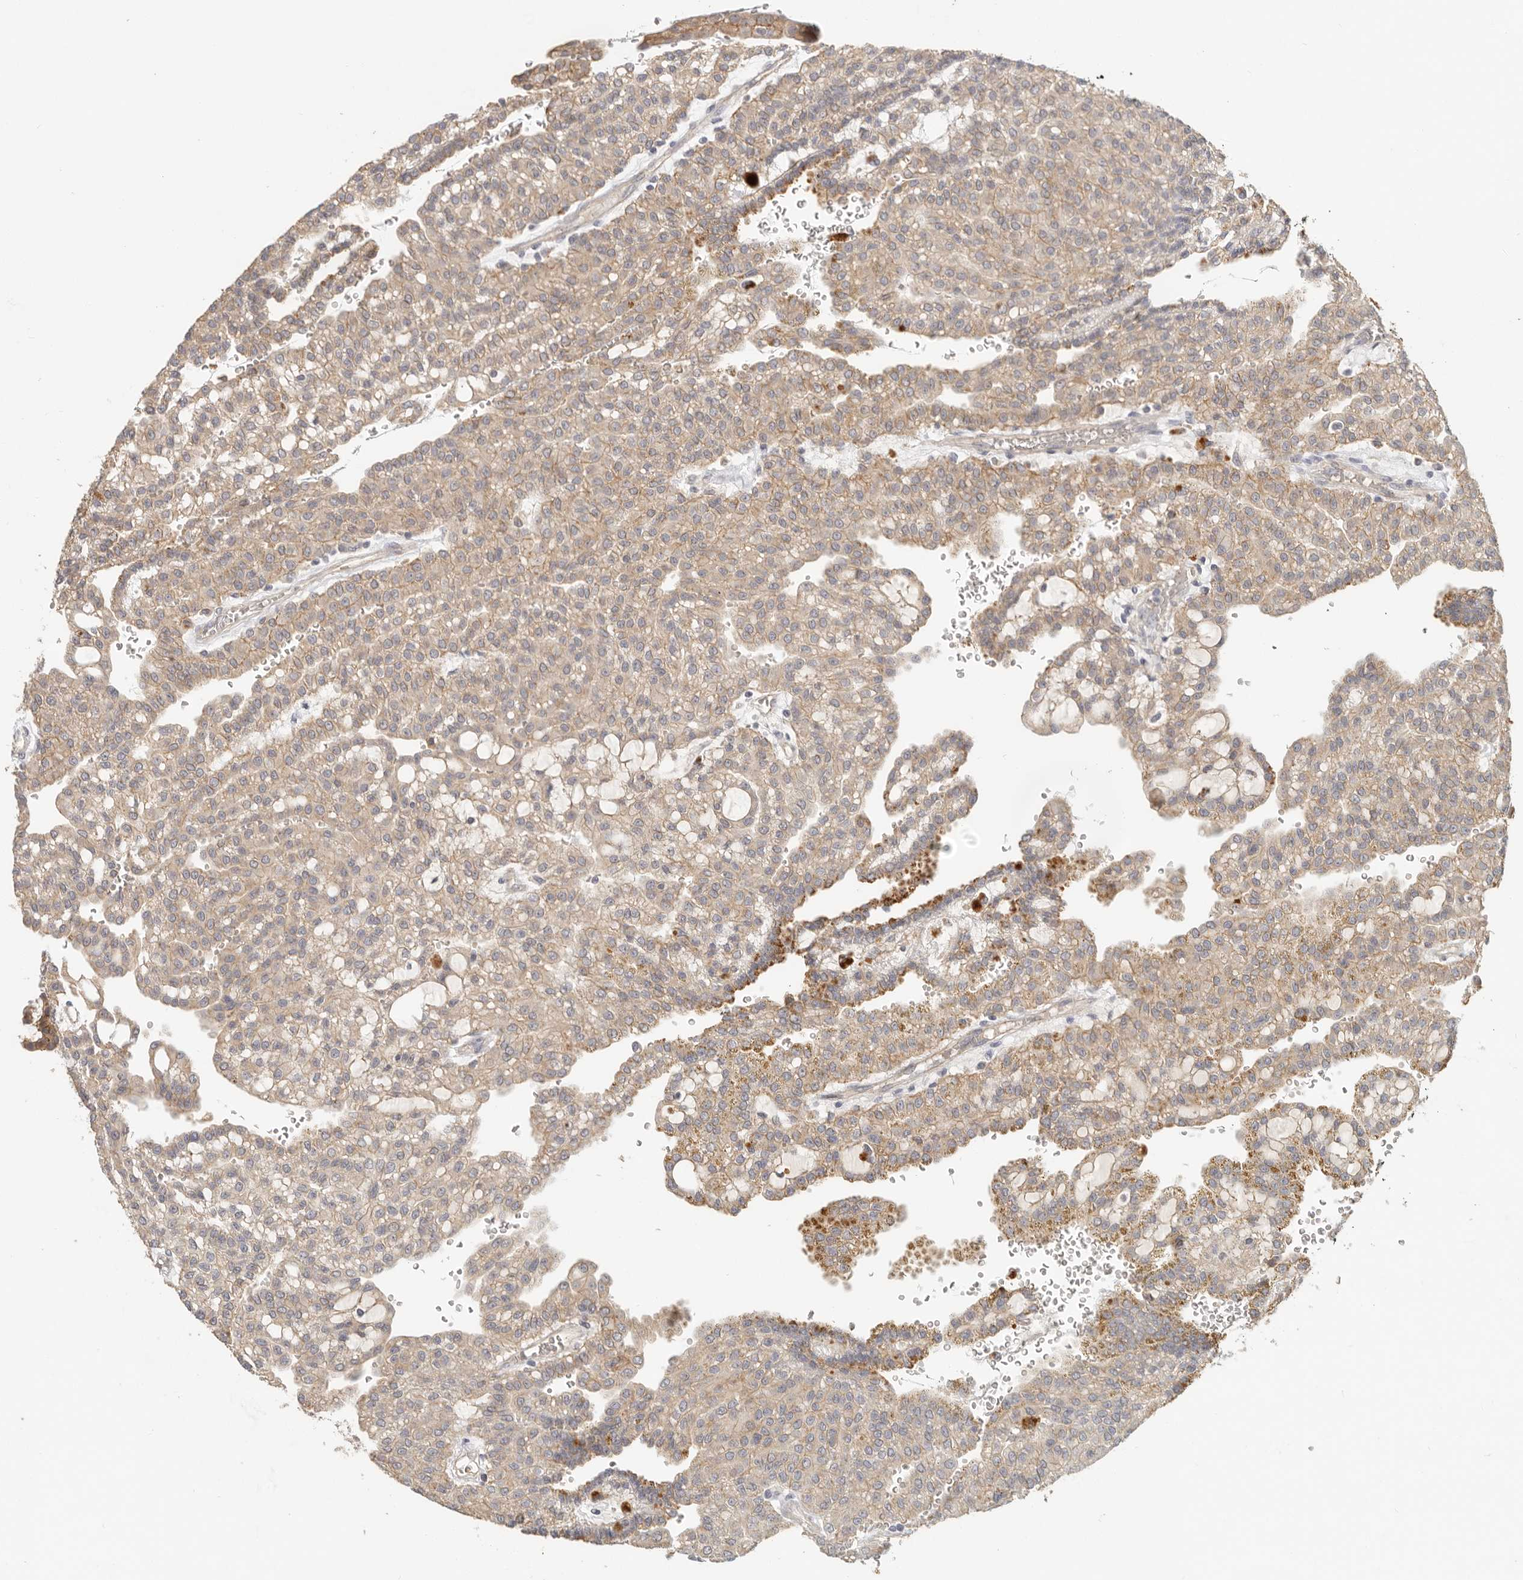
{"staining": {"intensity": "moderate", "quantity": ">75%", "location": "cytoplasmic/membranous"}, "tissue": "renal cancer", "cell_type": "Tumor cells", "image_type": "cancer", "snomed": [{"axis": "morphology", "description": "Adenocarcinoma, NOS"}, {"axis": "topography", "description": "Kidney"}], "caption": "A histopathology image of renal cancer (adenocarcinoma) stained for a protein displays moderate cytoplasmic/membranous brown staining in tumor cells.", "gene": "ANXA9", "patient": {"sex": "male", "age": 63}}